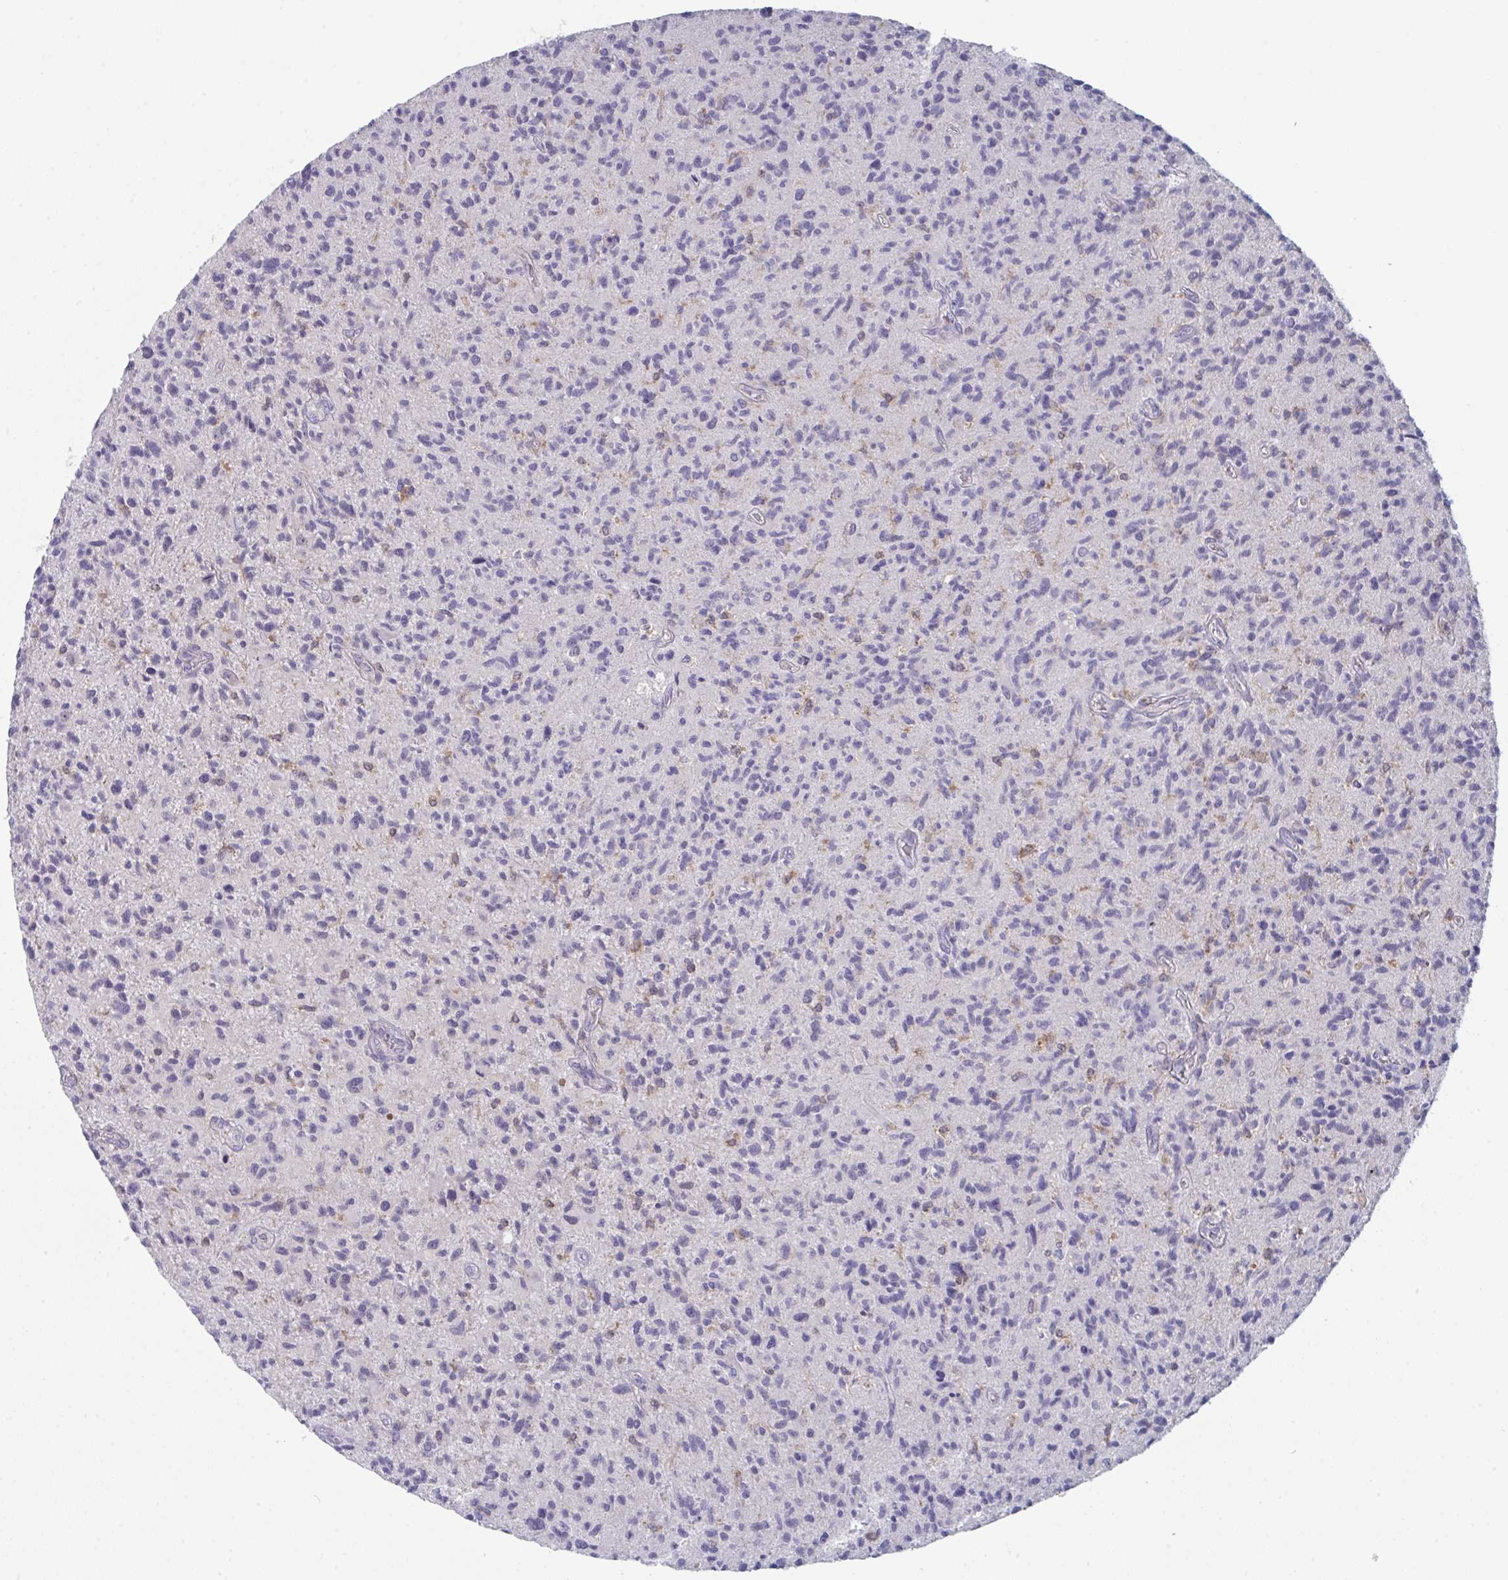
{"staining": {"intensity": "negative", "quantity": "none", "location": "none"}, "tissue": "glioma", "cell_type": "Tumor cells", "image_type": "cancer", "snomed": [{"axis": "morphology", "description": "Glioma, malignant, High grade"}, {"axis": "topography", "description": "Brain"}], "caption": "Image shows no protein expression in tumor cells of malignant glioma (high-grade) tissue. Brightfield microscopy of immunohistochemistry (IHC) stained with DAB (brown) and hematoxylin (blue), captured at high magnification.", "gene": "DISP2", "patient": {"sex": "female", "age": 70}}